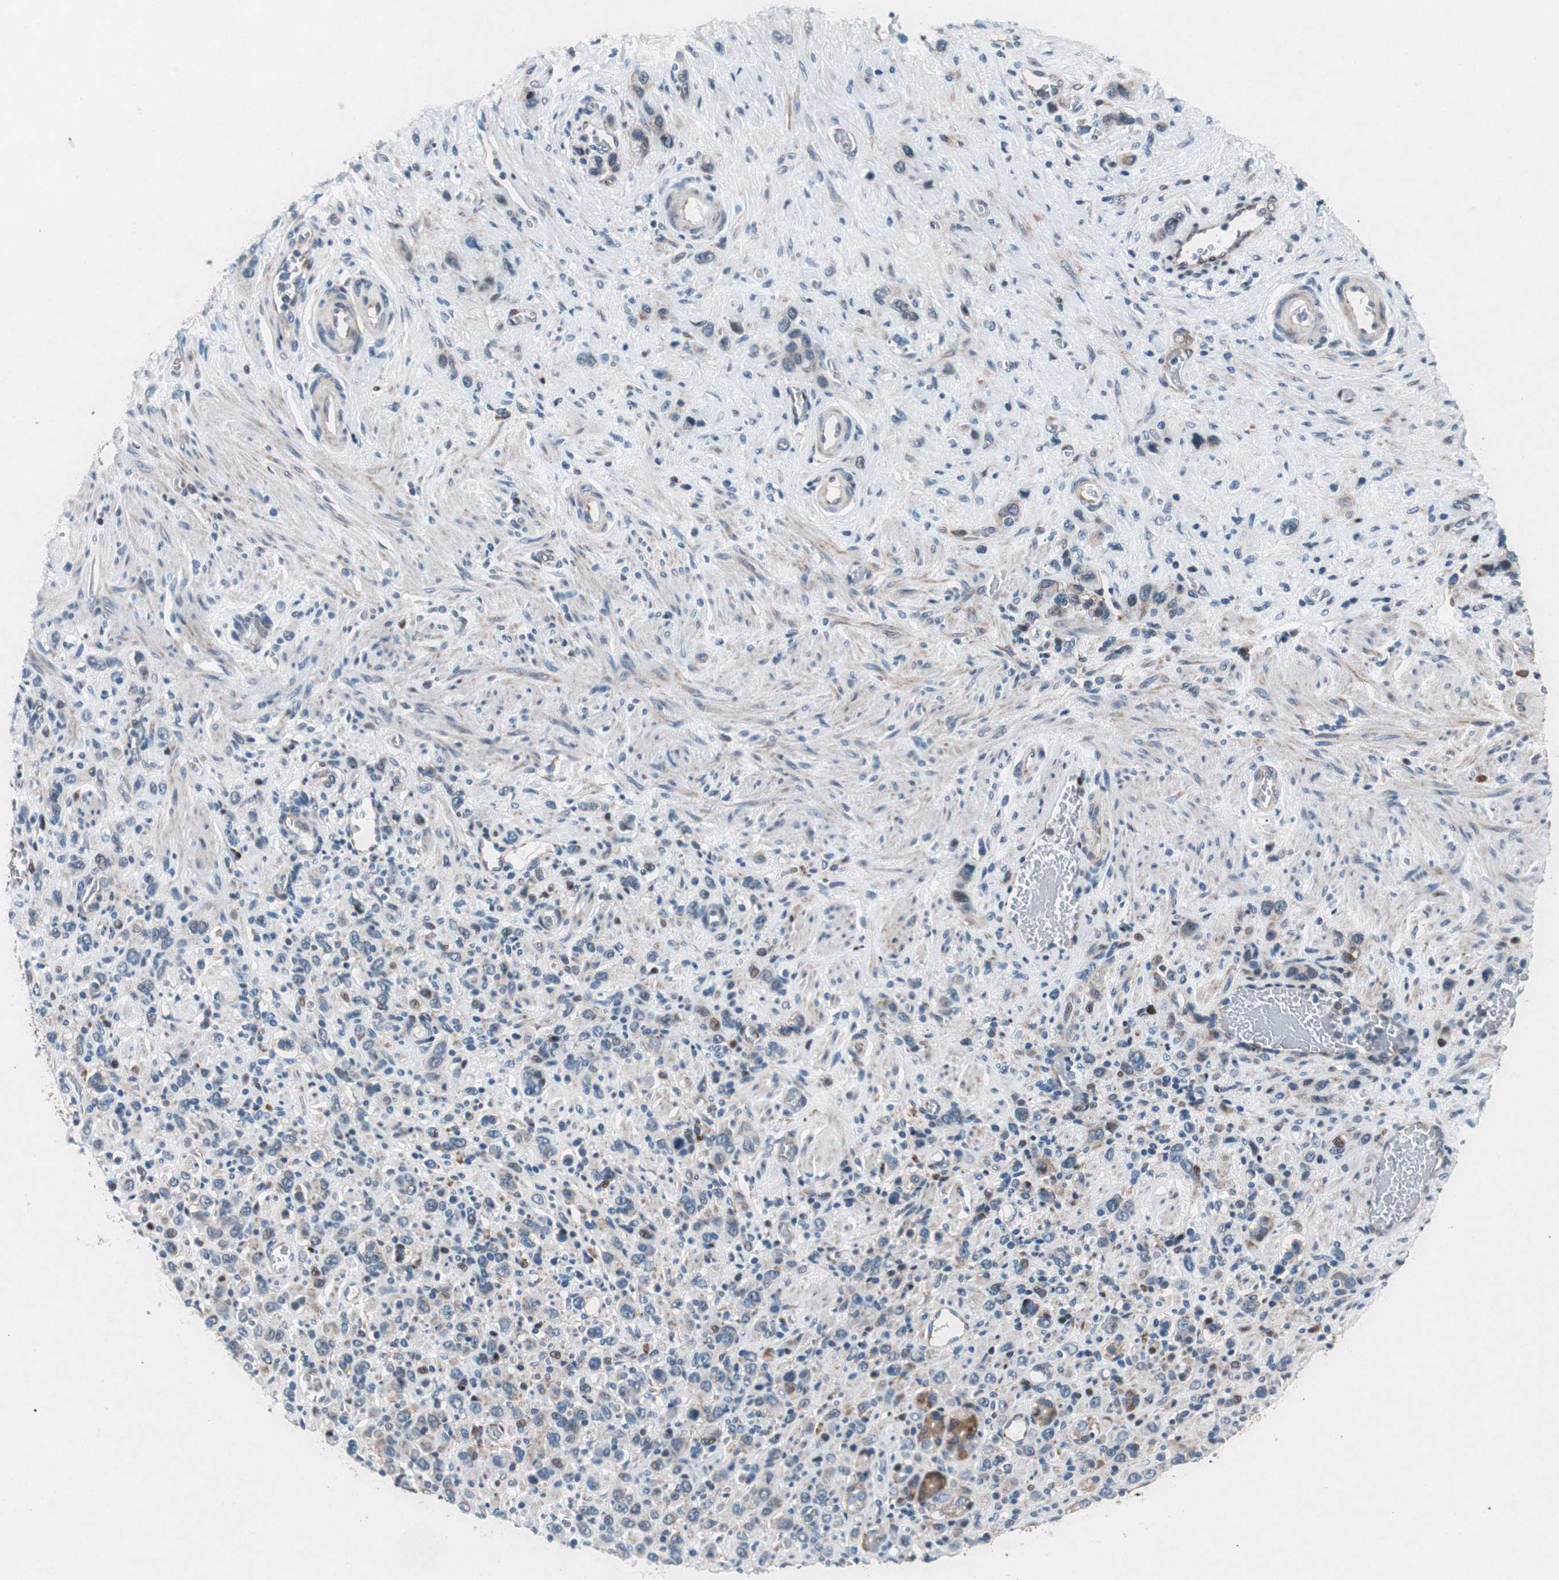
{"staining": {"intensity": "moderate", "quantity": "25%-75%", "location": "cytoplasmic/membranous"}, "tissue": "stomach cancer", "cell_type": "Tumor cells", "image_type": "cancer", "snomed": [{"axis": "morphology", "description": "Normal tissue, NOS"}, {"axis": "morphology", "description": "Adenocarcinoma, NOS"}, {"axis": "morphology", "description": "Adenocarcinoma, High grade"}, {"axis": "topography", "description": "Stomach, upper"}, {"axis": "topography", "description": "Stomach"}], "caption": "Approximately 25%-75% of tumor cells in human stomach cancer (adenocarcinoma) reveal moderate cytoplasmic/membranous protein expression as visualized by brown immunohistochemical staining.", "gene": "RPL35", "patient": {"sex": "female", "age": 65}}